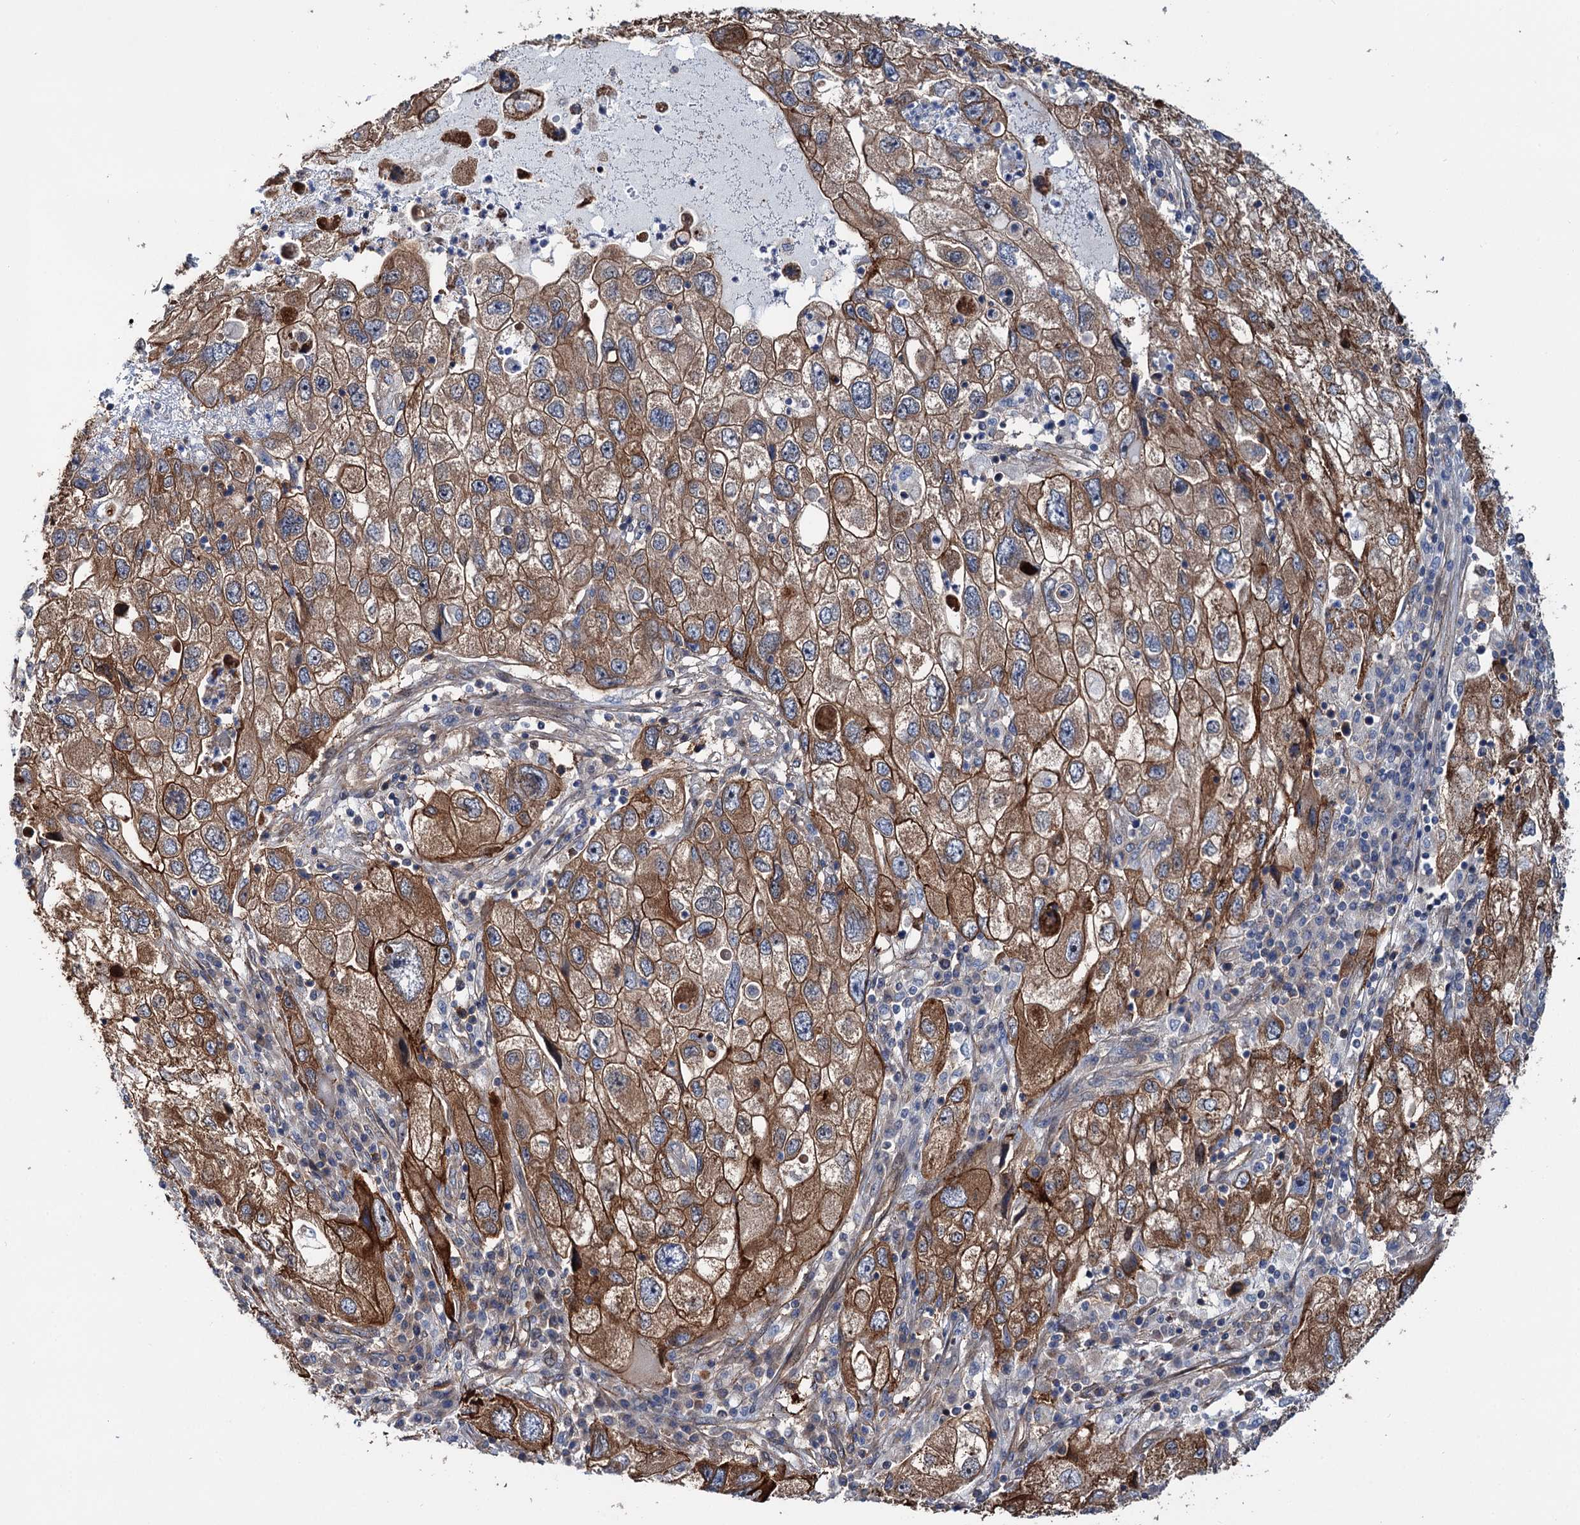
{"staining": {"intensity": "strong", "quantity": ">75%", "location": "cytoplasmic/membranous"}, "tissue": "endometrial cancer", "cell_type": "Tumor cells", "image_type": "cancer", "snomed": [{"axis": "morphology", "description": "Adenocarcinoma, NOS"}, {"axis": "topography", "description": "Endometrium"}], "caption": "High-magnification brightfield microscopy of endometrial cancer (adenocarcinoma) stained with DAB (brown) and counterstained with hematoxylin (blue). tumor cells exhibit strong cytoplasmic/membranous staining is appreciated in approximately>75% of cells.", "gene": "PTDSS2", "patient": {"sex": "female", "age": 49}}